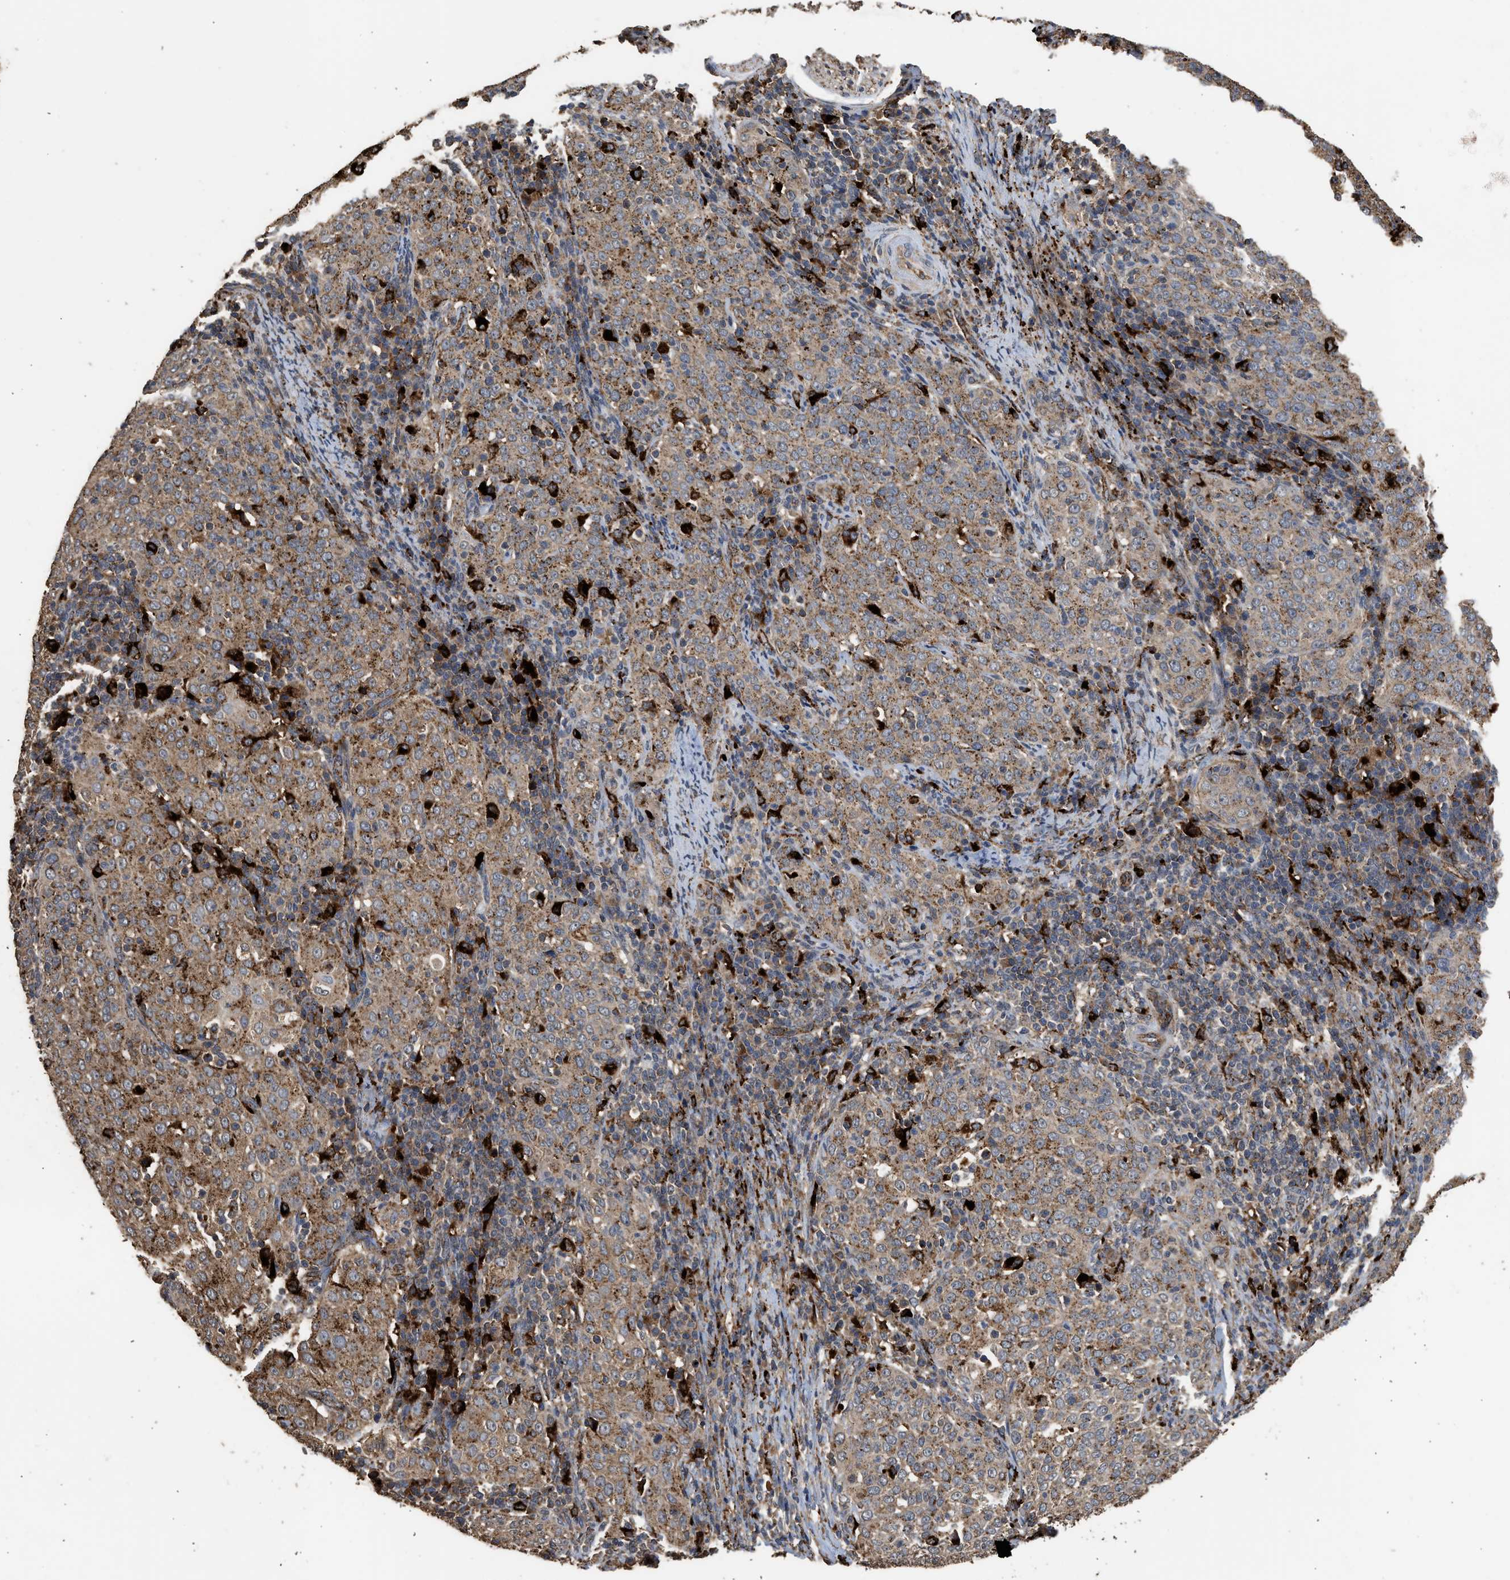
{"staining": {"intensity": "moderate", "quantity": ">75%", "location": "cytoplasmic/membranous"}, "tissue": "cervical cancer", "cell_type": "Tumor cells", "image_type": "cancer", "snomed": [{"axis": "morphology", "description": "Squamous cell carcinoma, NOS"}, {"axis": "topography", "description": "Cervix"}], "caption": "About >75% of tumor cells in cervical cancer (squamous cell carcinoma) display moderate cytoplasmic/membranous protein expression as visualized by brown immunohistochemical staining.", "gene": "CTSV", "patient": {"sex": "female", "age": 51}}